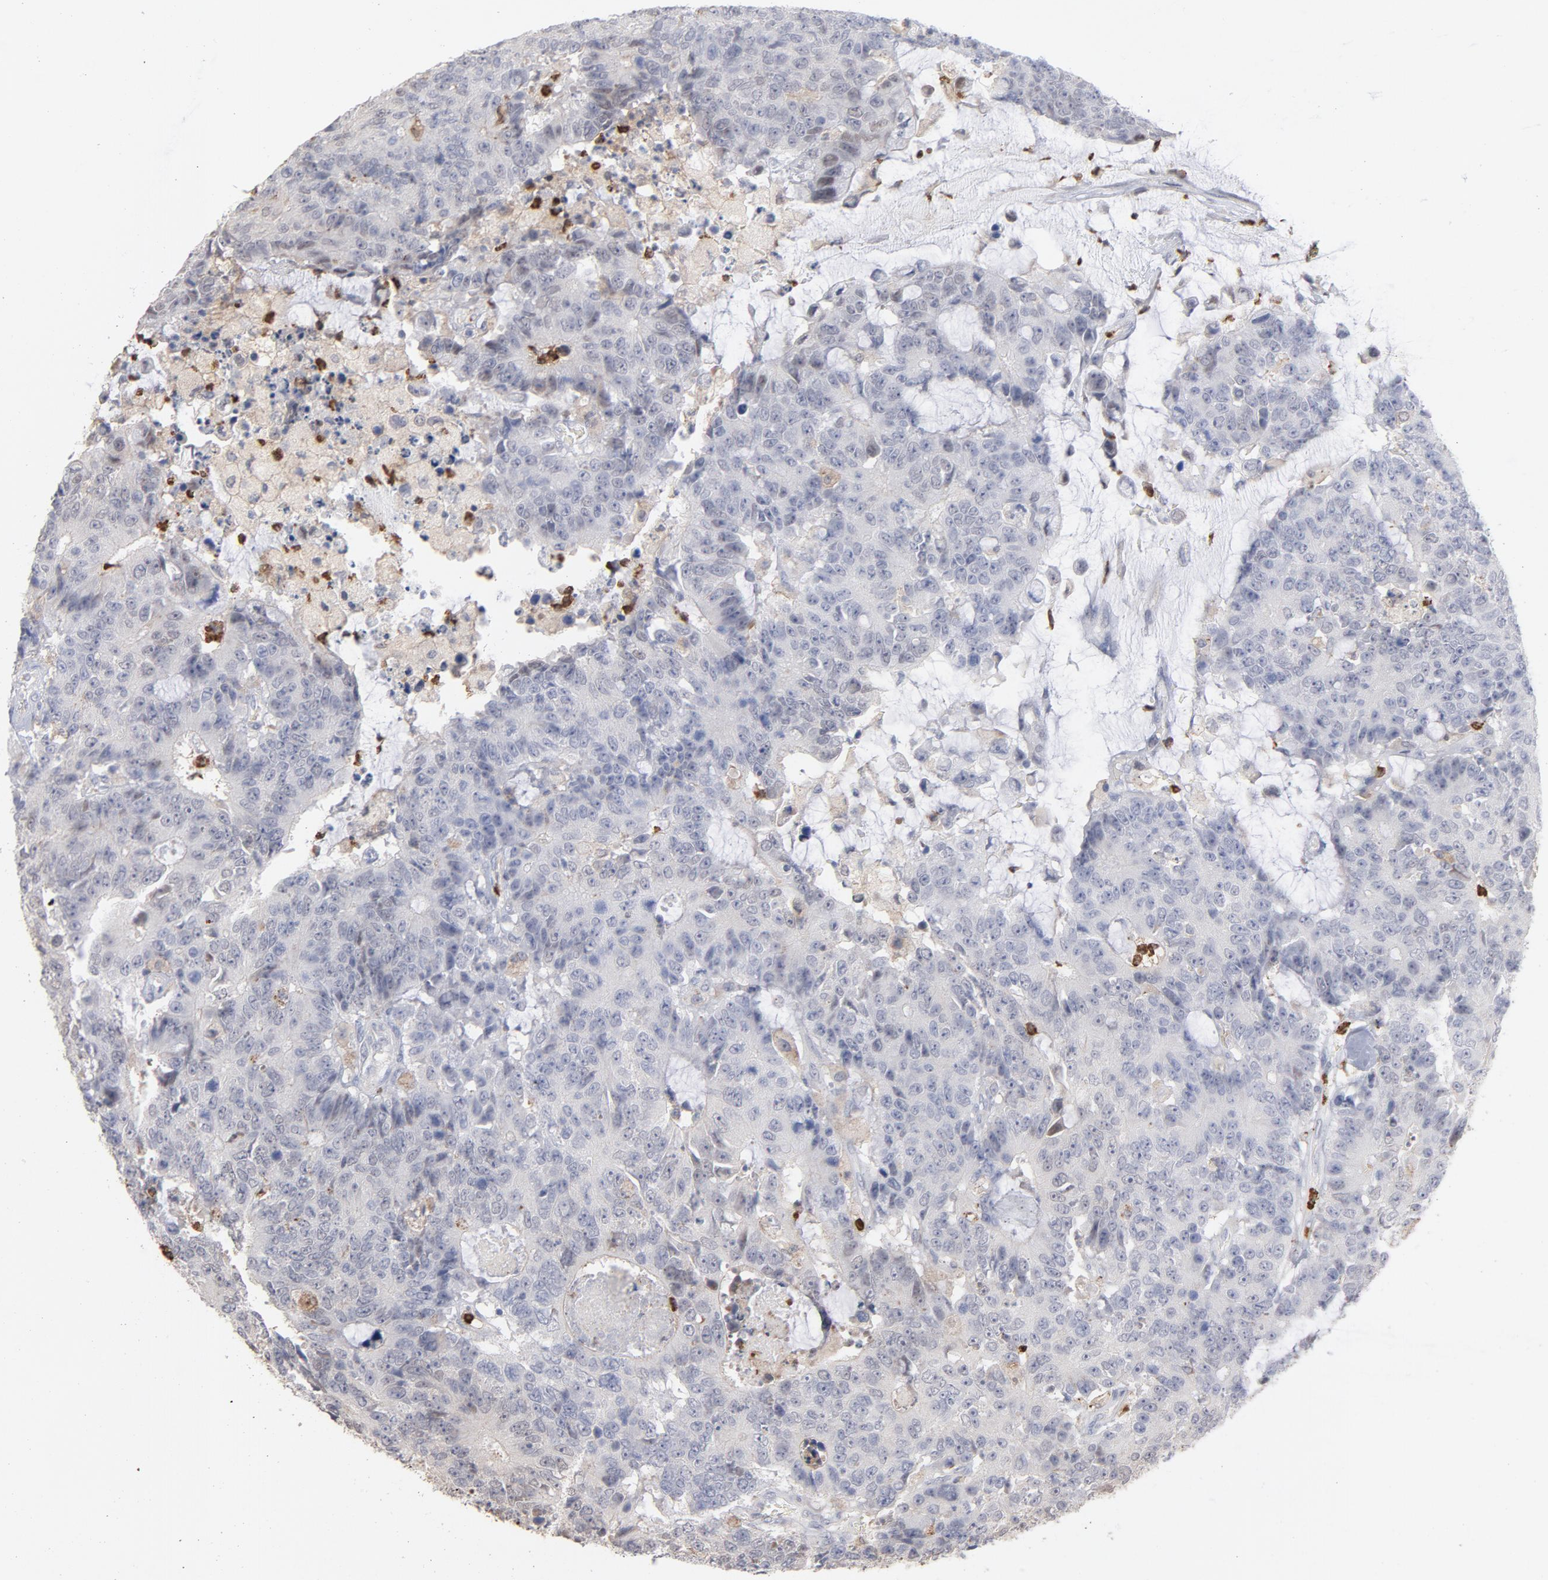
{"staining": {"intensity": "weak", "quantity": "<25%", "location": "nuclear"}, "tissue": "colorectal cancer", "cell_type": "Tumor cells", "image_type": "cancer", "snomed": [{"axis": "morphology", "description": "Adenocarcinoma, NOS"}, {"axis": "topography", "description": "Colon"}], "caption": "IHC of human adenocarcinoma (colorectal) demonstrates no positivity in tumor cells. (DAB (3,3'-diaminobenzidine) immunohistochemistry (IHC) with hematoxylin counter stain).", "gene": "PNMA1", "patient": {"sex": "female", "age": 86}}